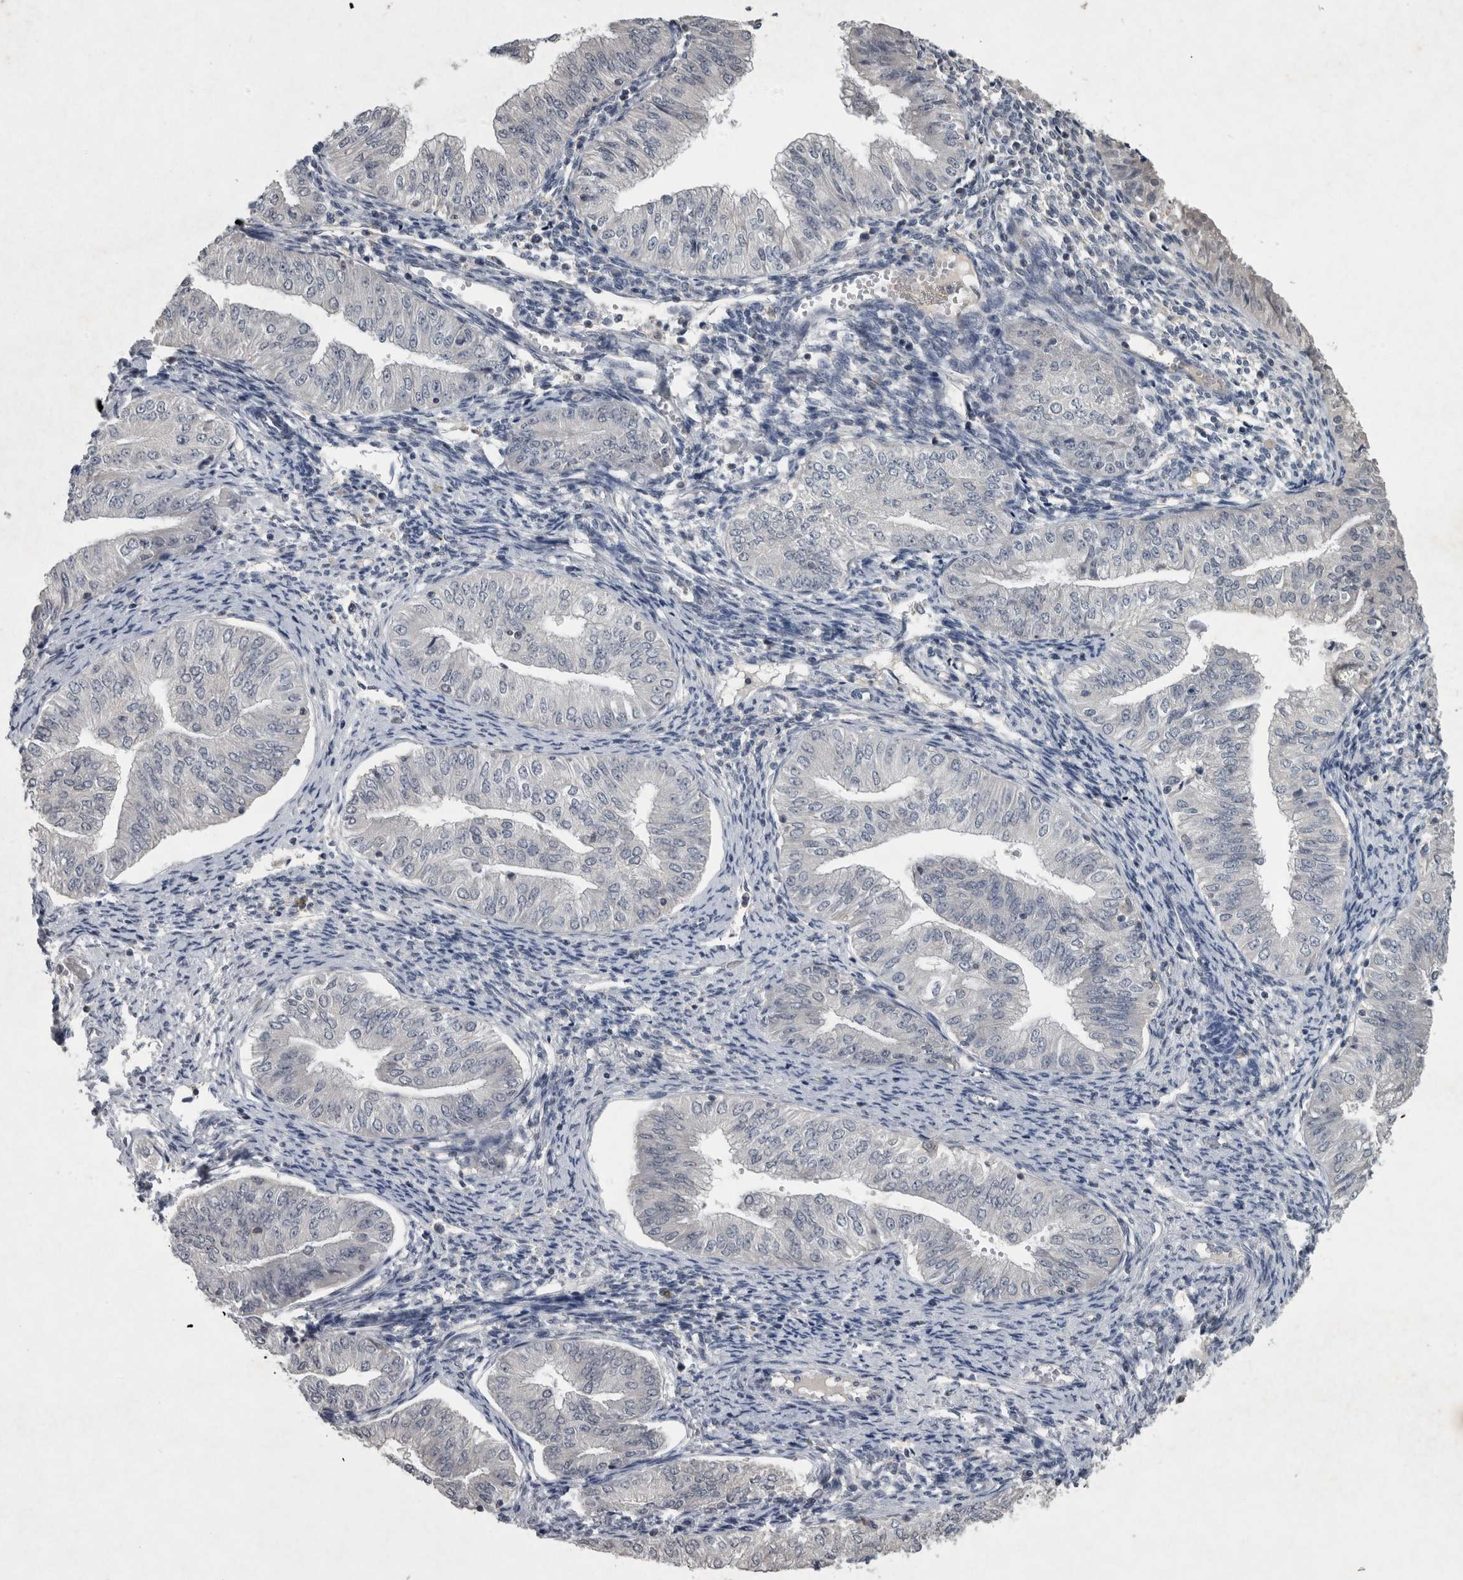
{"staining": {"intensity": "negative", "quantity": "none", "location": "none"}, "tissue": "endometrial cancer", "cell_type": "Tumor cells", "image_type": "cancer", "snomed": [{"axis": "morphology", "description": "Normal tissue, NOS"}, {"axis": "morphology", "description": "Adenocarcinoma, NOS"}, {"axis": "topography", "description": "Endometrium"}], "caption": "The histopathology image reveals no staining of tumor cells in endometrial cancer. (Stains: DAB (3,3'-diaminobenzidine) immunohistochemistry with hematoxylin counter stain, Microscopy: brightfield microscopy at high magnification).", "gene": "WNT7A", "patient": {"sex": "female", "age": 53}}